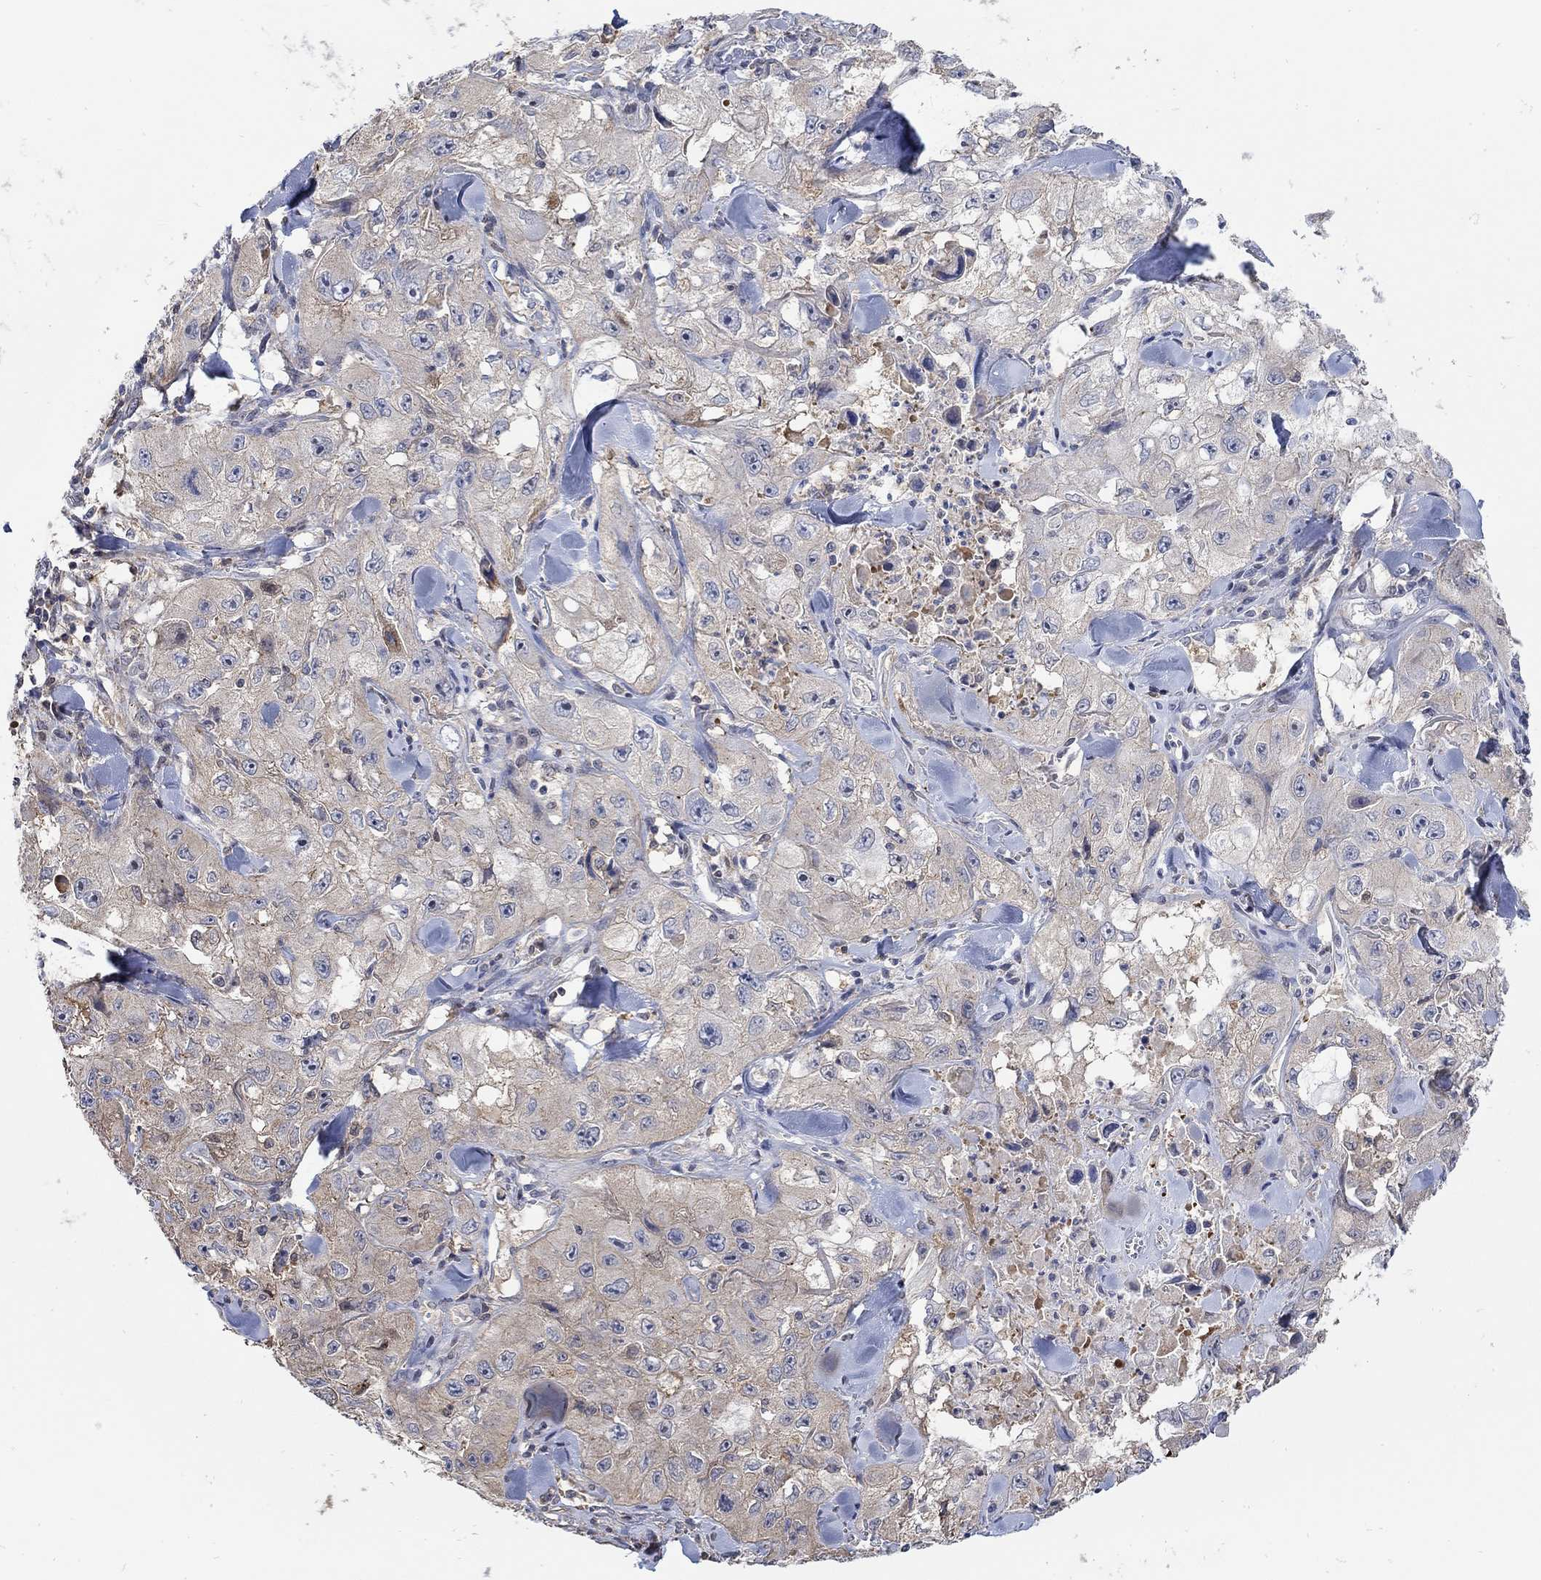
{"staining": {"intensity": "weak", "quantity": "<25%", "location": "cytoplasmic/membranous"}, "tissue": "skin cancer", "cell_type": "Tumor cells", "image_type": "cancer", "snomed": [{"axis": "morphology", "description": "Squamous cell carcinoma, NOS"}, {"axis": "topography", "description": "Skin"}, {"axis": "topography", "description": "Subcutis"}], "caption": "The image shows no significant expression in tumor cells of skin cancer (squamous cell carcinoma). Brightfield microscopy of IHC stained with DAB (3,3'-diaminobenzidine) (brown) and hematoxylin (blue), captured at high magnification.", "gene": "TEKT3", "patient": {"sex": "male", "age": 73}}